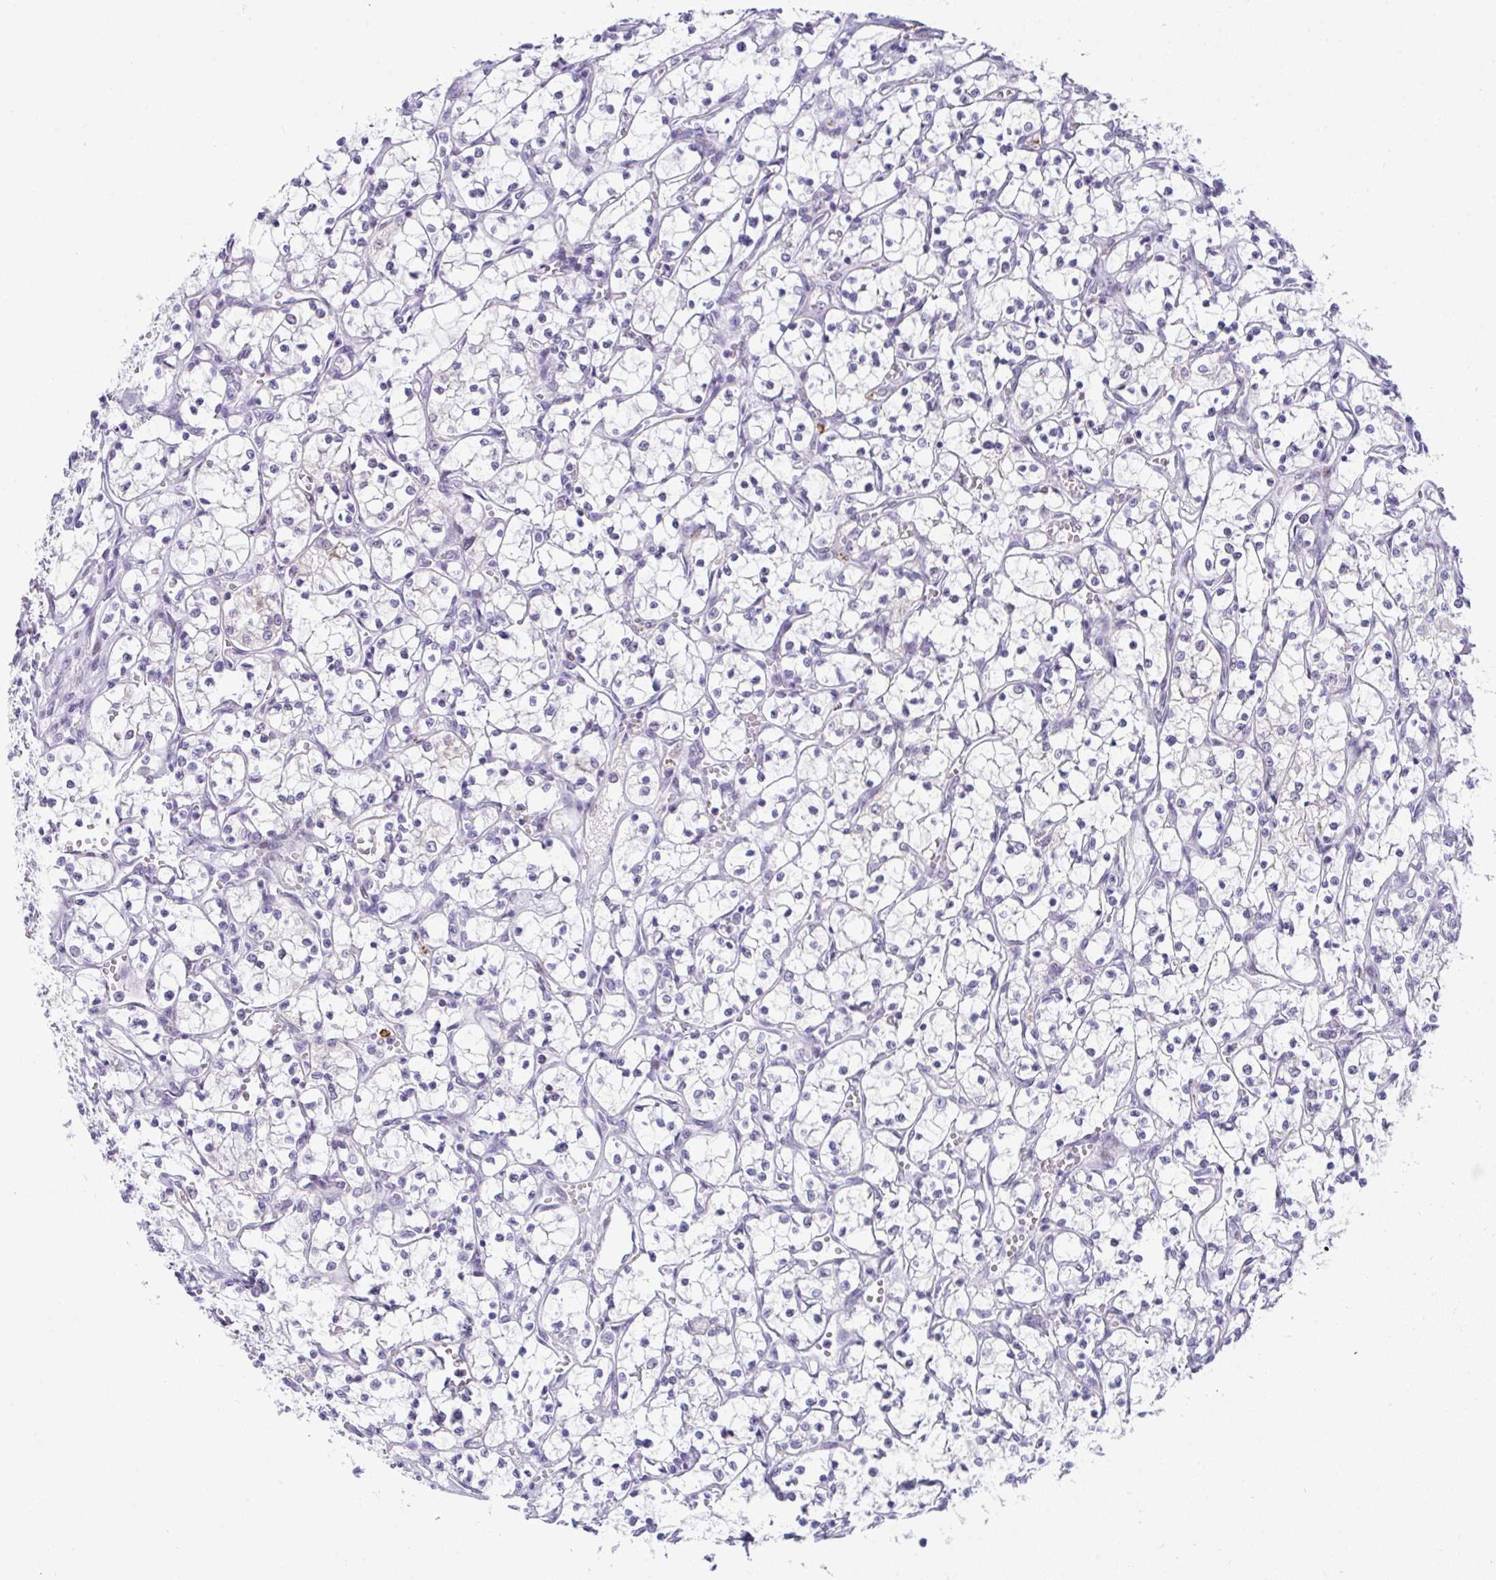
{"staining": {"intensity": "negative", "quantity": "none", "location": "none"}, "tissue": "renal cancer", "cell_type": "Tumor cells", "image_type": "cancer", "snomed": [{"axis": "morphology", "description": "Adenocarcinoma, NOS"}, {"axis": "topography", "description": "Kidney"}], "caption": "Tumor cells are negative for brown protein staining in renal cancer (adenocarcinoma).", "gene": "TNMD", "patient": {"sex": "female", "age": 69}}